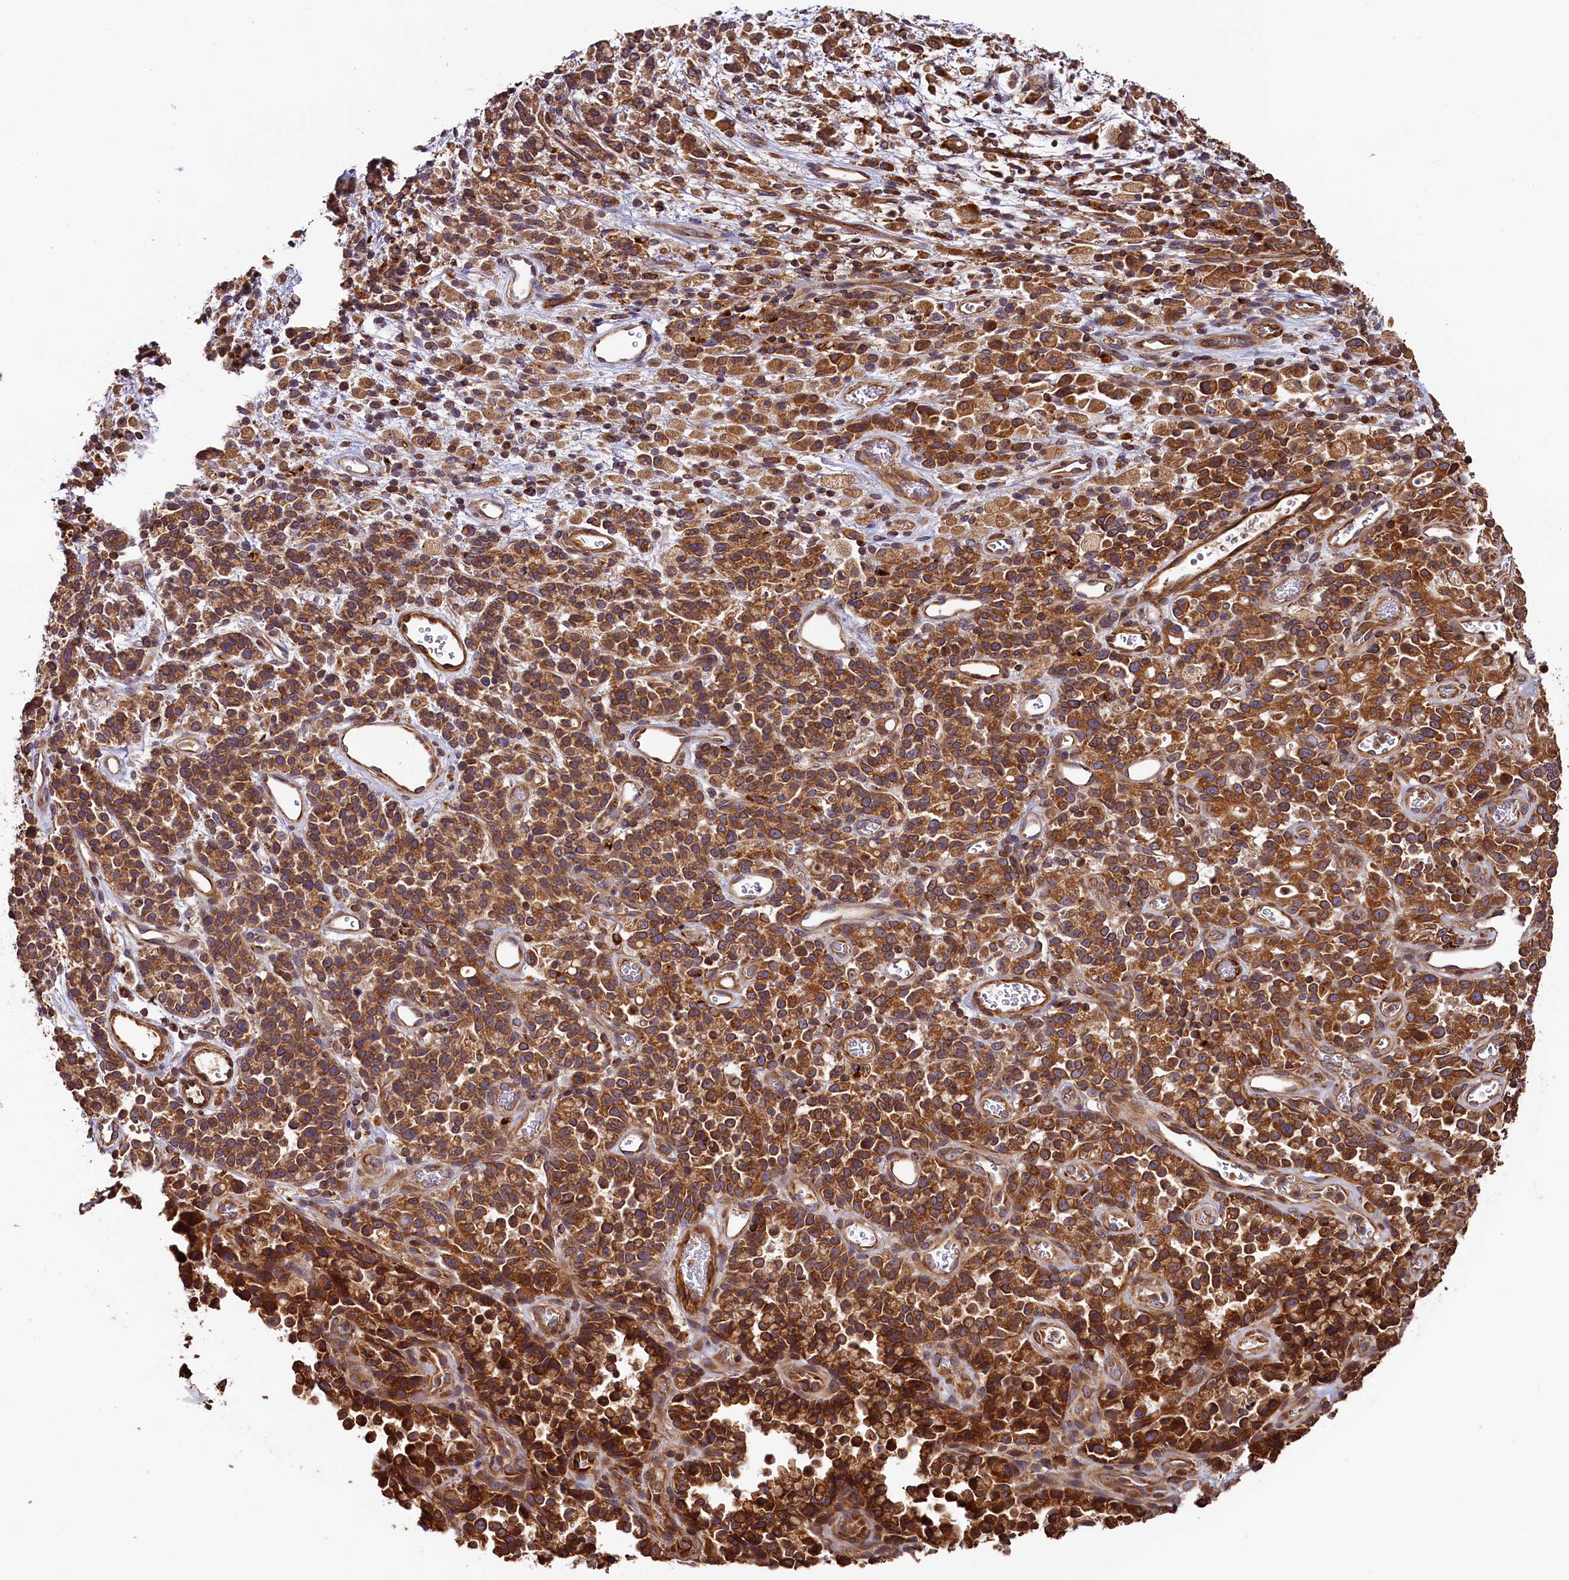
{"staining": {"intensity": "strong", "quantity": ">75%", "location": "cytoplasmic/membranous"}, "tissue": "stomach cancer", "cell_type": "Tumor cells", "image_type": "cancer", "snomed": [{"axis": "morphology", "description": "Adenocarcinoma, NOS"}, {"axis": "topography", "description": "Stomach"}], "caption": "This micrograph exhibits immunohistochemistry staining of stomach cancer (adenocarcinoma), with high strong cytoplasmic/membranous positivity in approximately >75% of tumor cells.", "gene": "HMOX2", "patient": {"sex": "female", "age": 60}}